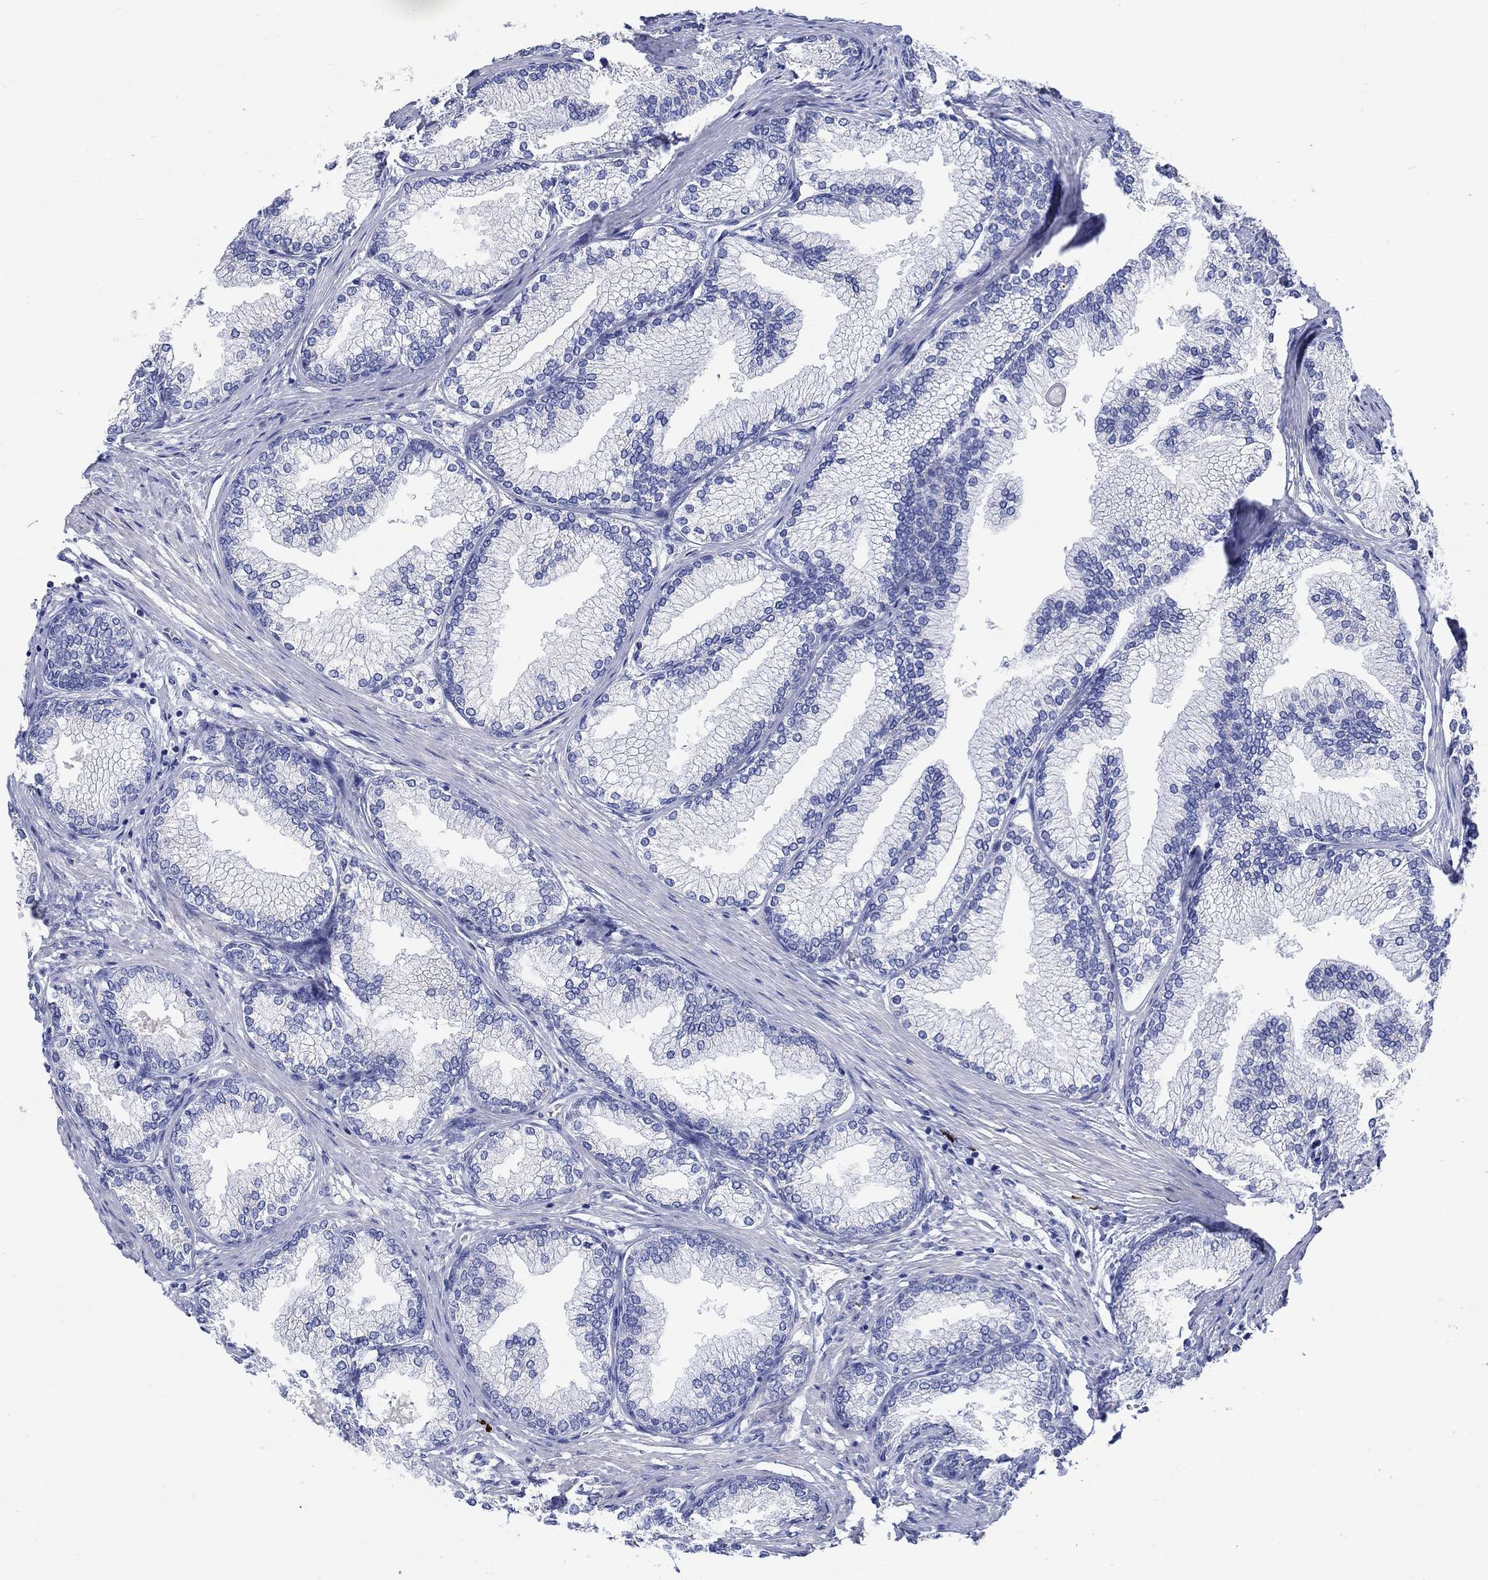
{"staining": {"intensity": "negative", "quantity": "none", "location": "none"}, "tissue": "prostate", "cell_type": "Glandular cells", "image_type": "normal", "snomed": [{"axis": "morphology", "description": "Normal tissue, NOS"}, {"axis": "topography", "description": "Prostate"}], "caption": "Immunohistochemistry image of unremarkable prostate: prostate stained with DAB (3,3'-diaminobenzidine) displays no significant protein staining in glandular cells. Nuclei are stained in blue.", "gene": "P2RY6", "patient": {"sex": "male", "age": 72}}